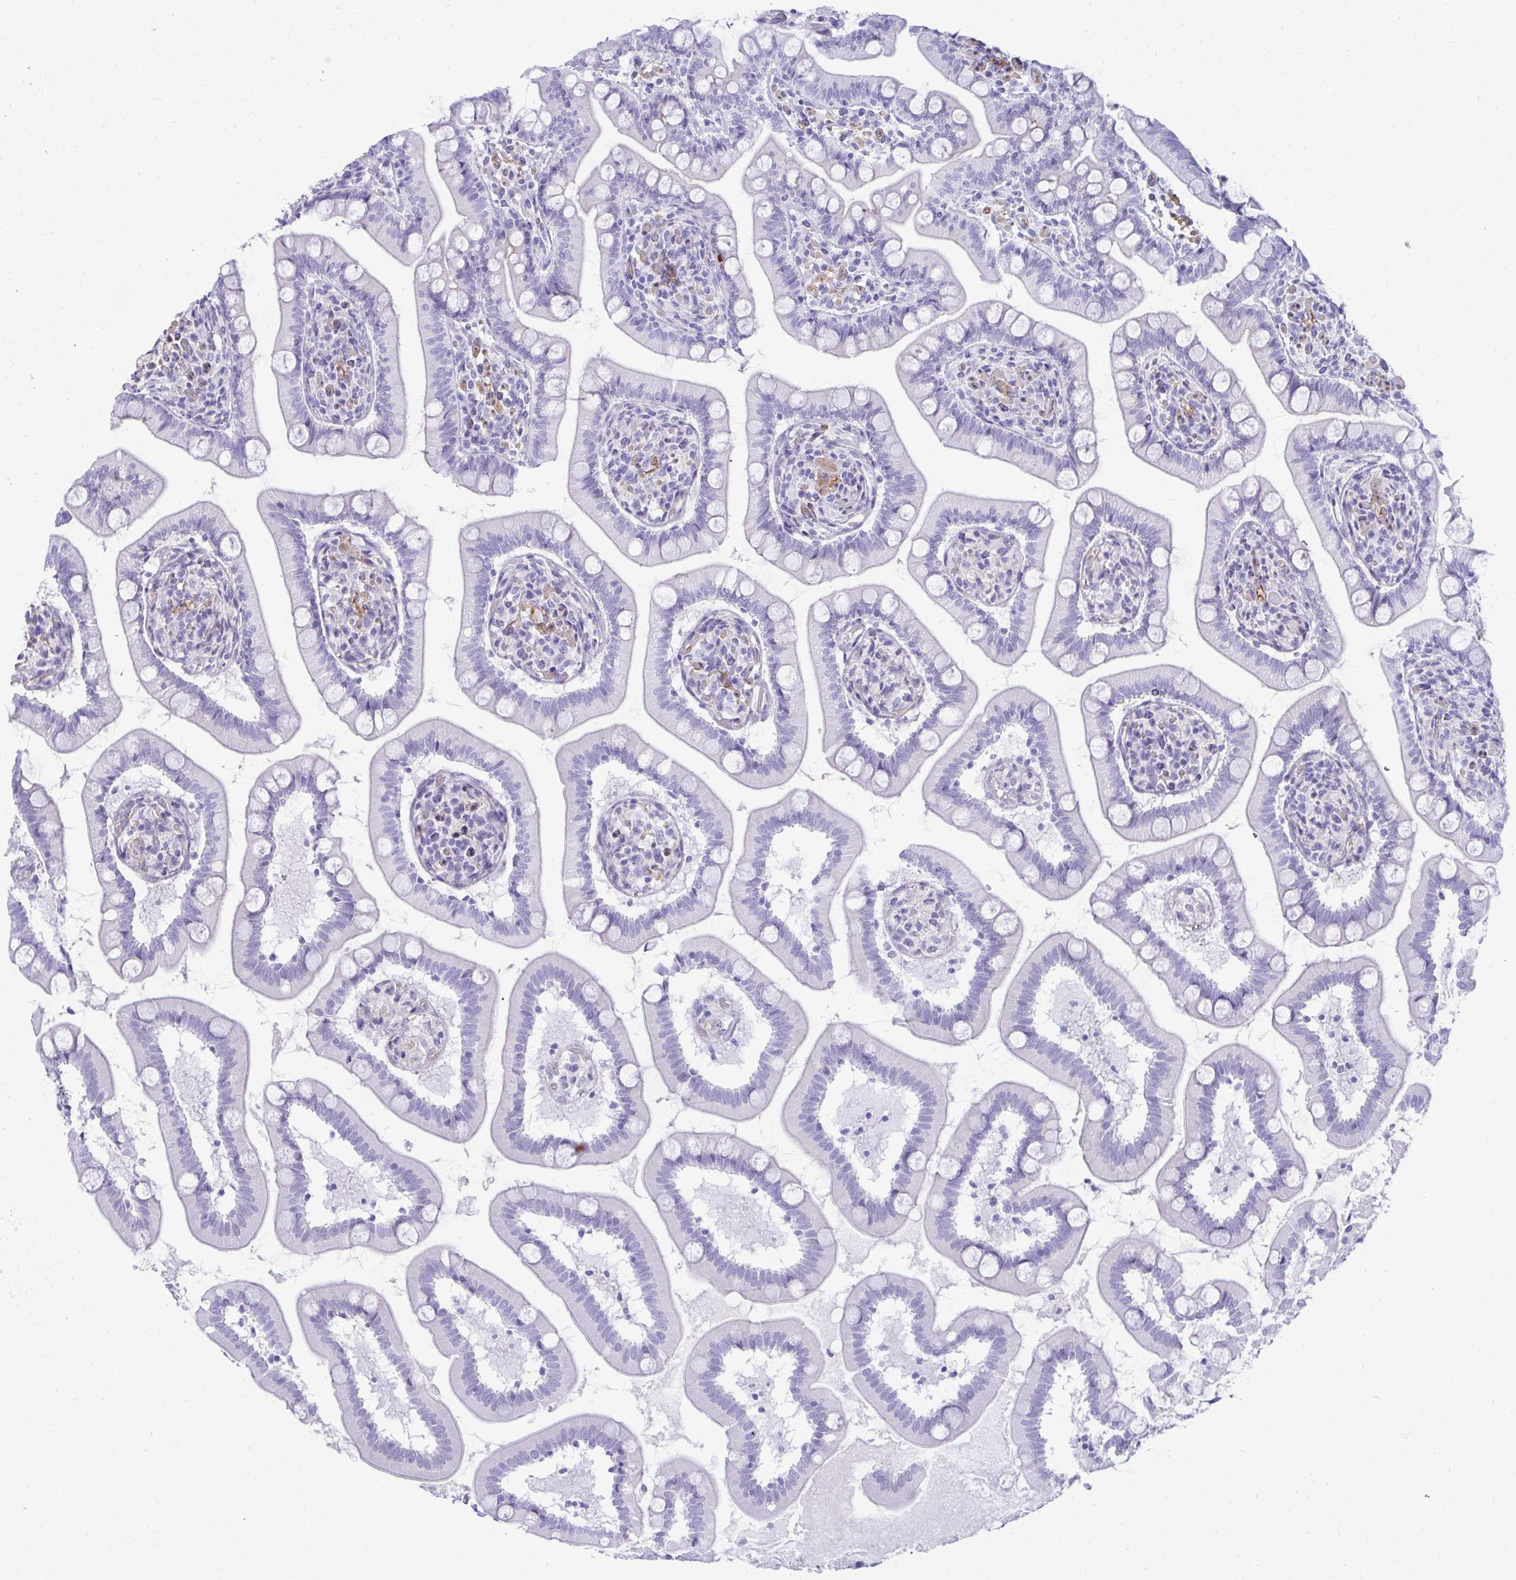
{"staining": {"intensity": "moderate", "quantity": "<25%", "location": "cytoplasmic/membranous"}, "tissue": "small intestine", "cell_type": "Glandular cells", "image_type": "normal", "snomed": [{"axis": "morphology", "description": "Normal tissue, NOS"}, {"axis": "topography", "description": "Small intestine"}], "caption": "Immunohistochemical staining of benign human small intestine demonstrates low levels of moderate cytoplasmic/membranous positivity in about <25% of glandular cells.", "gene": "UBL3", "patient": {"sex": "female", "age": 64}}